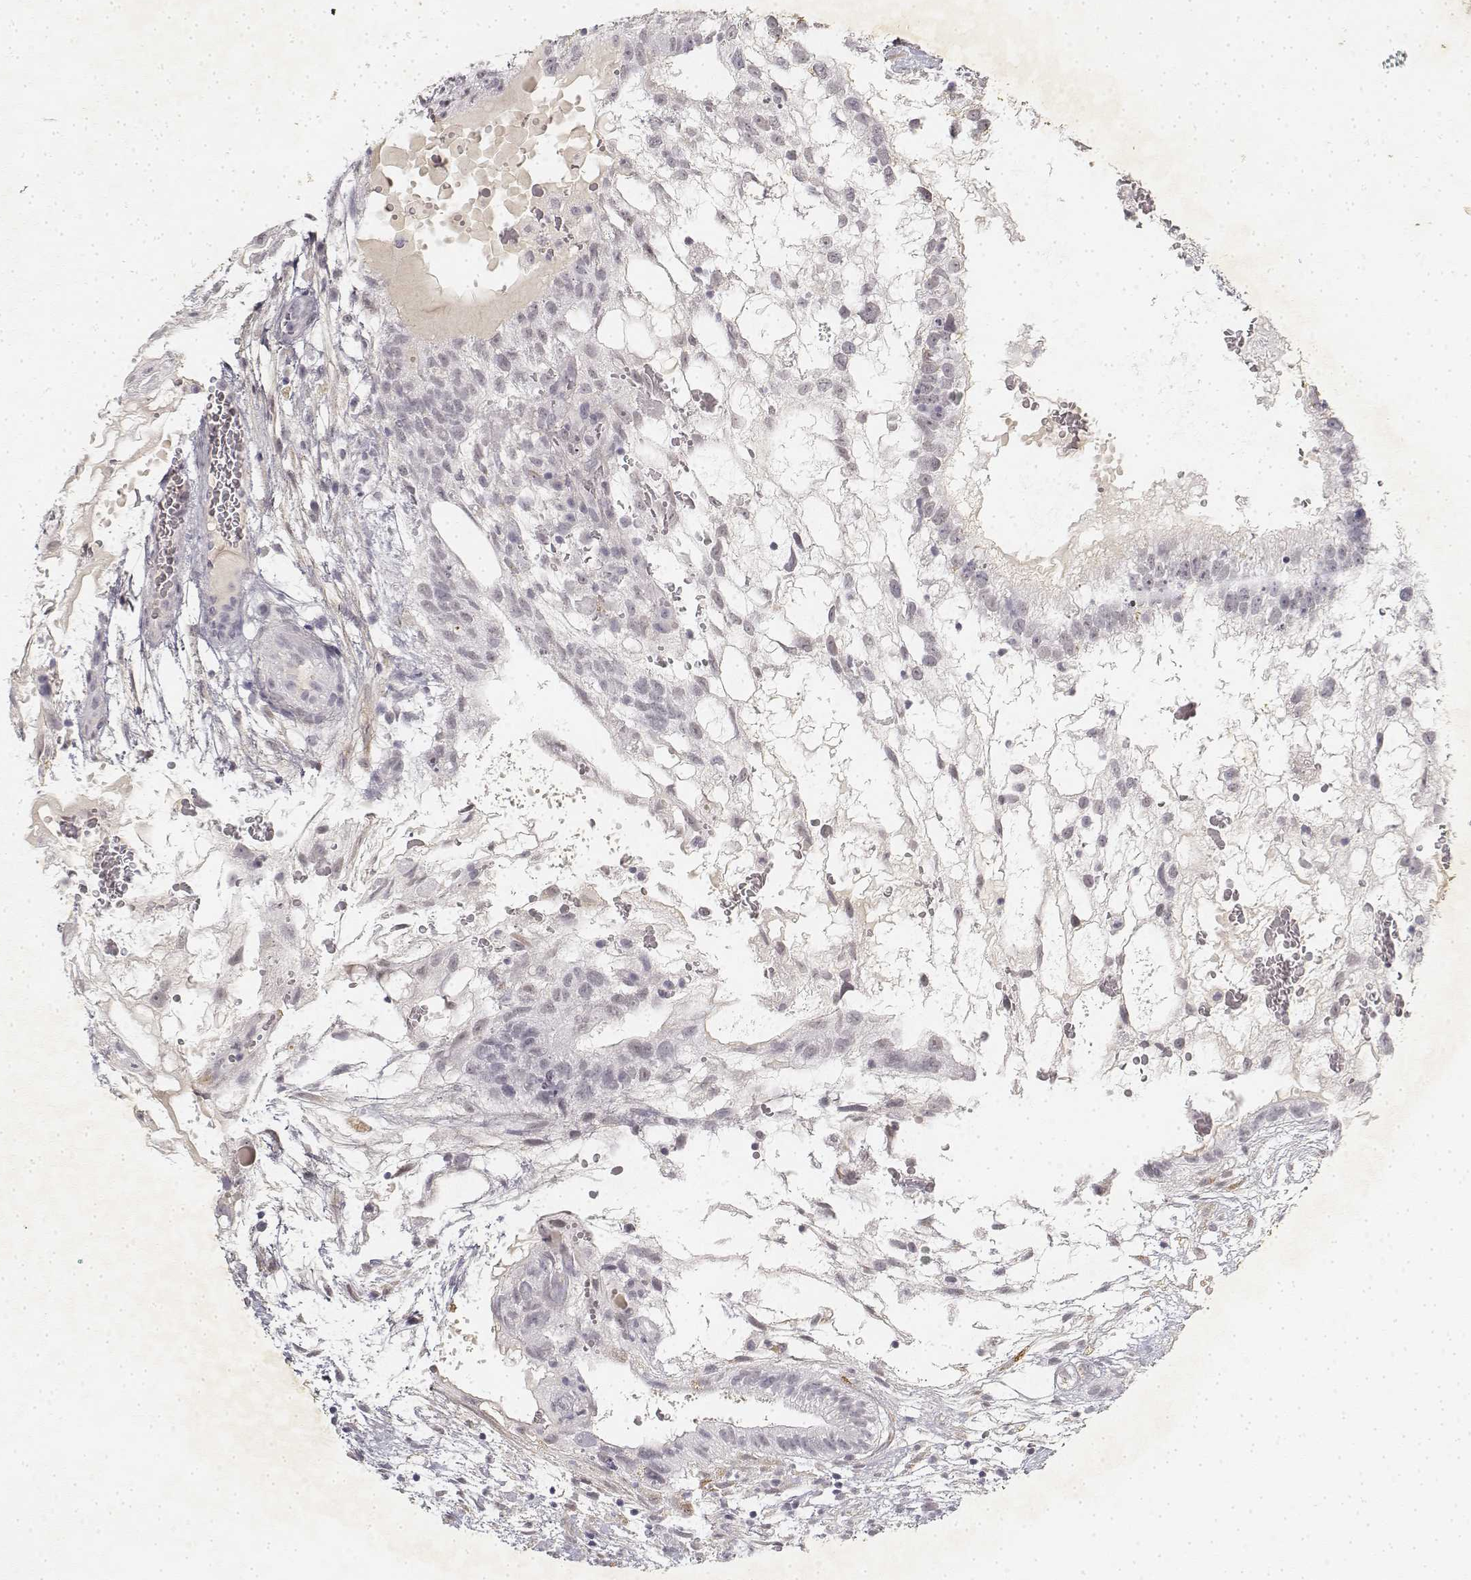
{"staining": {"intensity": "negative", "quantity": "none", "location": "none"}, "tissue": "testis cancer", "cell_type": "Tumor cells", "image_type": "cancer", "snomed": [{"axis": "morphology", "description": "Normal tissue, NOS"}, {"axis": "morphology", "description": "Carcinoma, Embryonal, NOS"}, {"axis": "topography", "description": "Testis"}], "caption": "The immunohistochemistry image has no significant expression in tumor cells of embryonal carcinoma (testis) tissue. (DAB IHC visualized using brightfield microscopy, high magnification).", "gene": "KRT84", "patient": {"sex": "male", "age": 32}}